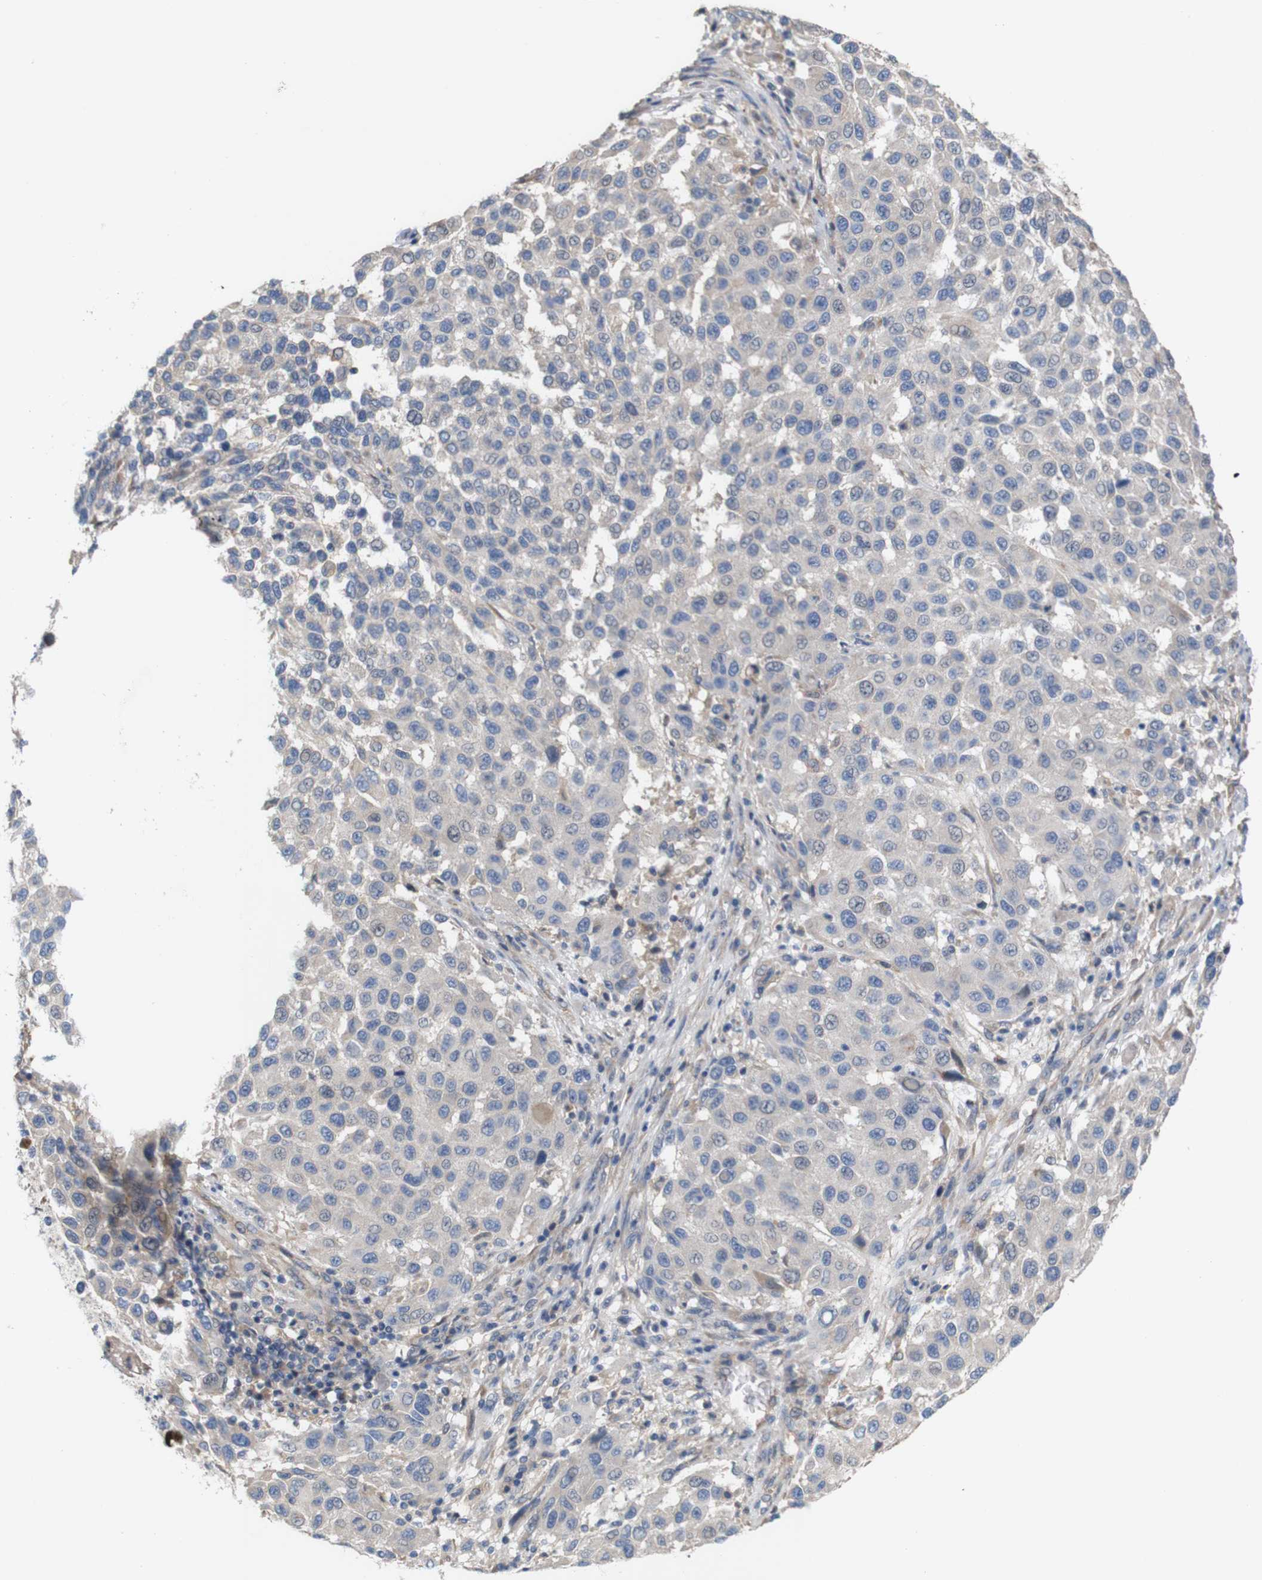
{"staining": {"intensity": "negative", "quantity": "none", "location": "none"}, "tissue": "melanoma", "cell_type": "Tumor cells", "image_type": "cancer", "snomed": [{"axis": "morphology", "description": "Malignant melanoma, Metastatic site"}, {"axis": "topography", "description": "Lymph node"}], "caption": "Immunohistochemistry photomicrograph of malignant melanoma (metastatic site) stained for a protein (brown), which exhibits no positivity in tumor cells.", "gene": "MYEOV", "patient": {"sex": "male", "age": 61}}